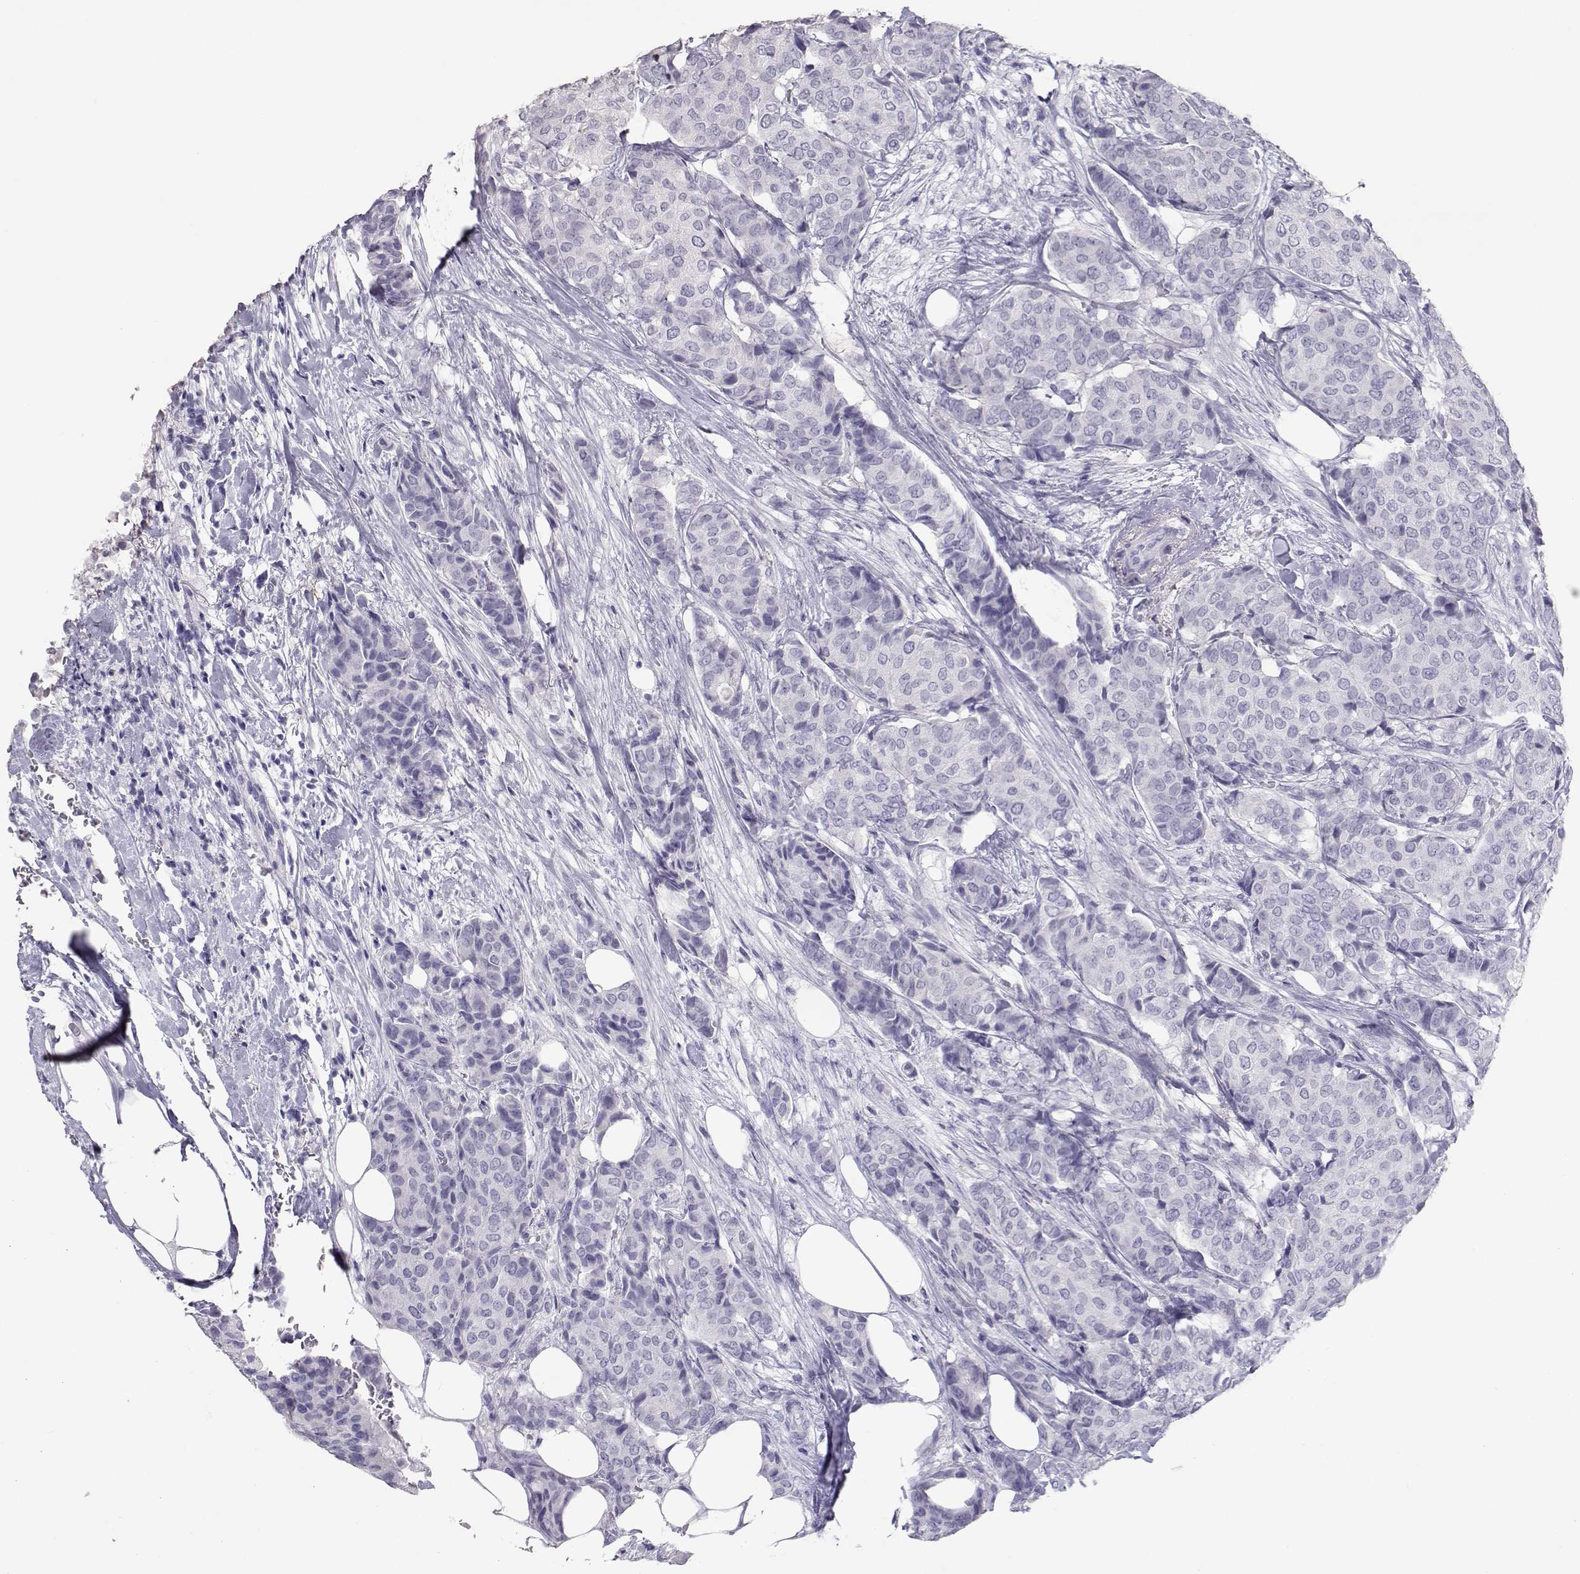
{"staining": {"intensity": "negative", "quantity": "none", "location": "none"}, "tissue": "breast cancer", "cell_type": "Tumor cells", "image_type": "cancer", "snomed": [{"axis": "morphology", "description": "Duct carcinoma"}, {"axis": "topography", "description": "Breast"}], "caption": "DAB (3,3'-diaminobenzidine) immunohistochemical staining of human breast cancer (invasive ductal carcinoma) shows no significant staining in tumor cells.", "gene": "PMCH", "patient": {"sex": "female", "age": 75}}